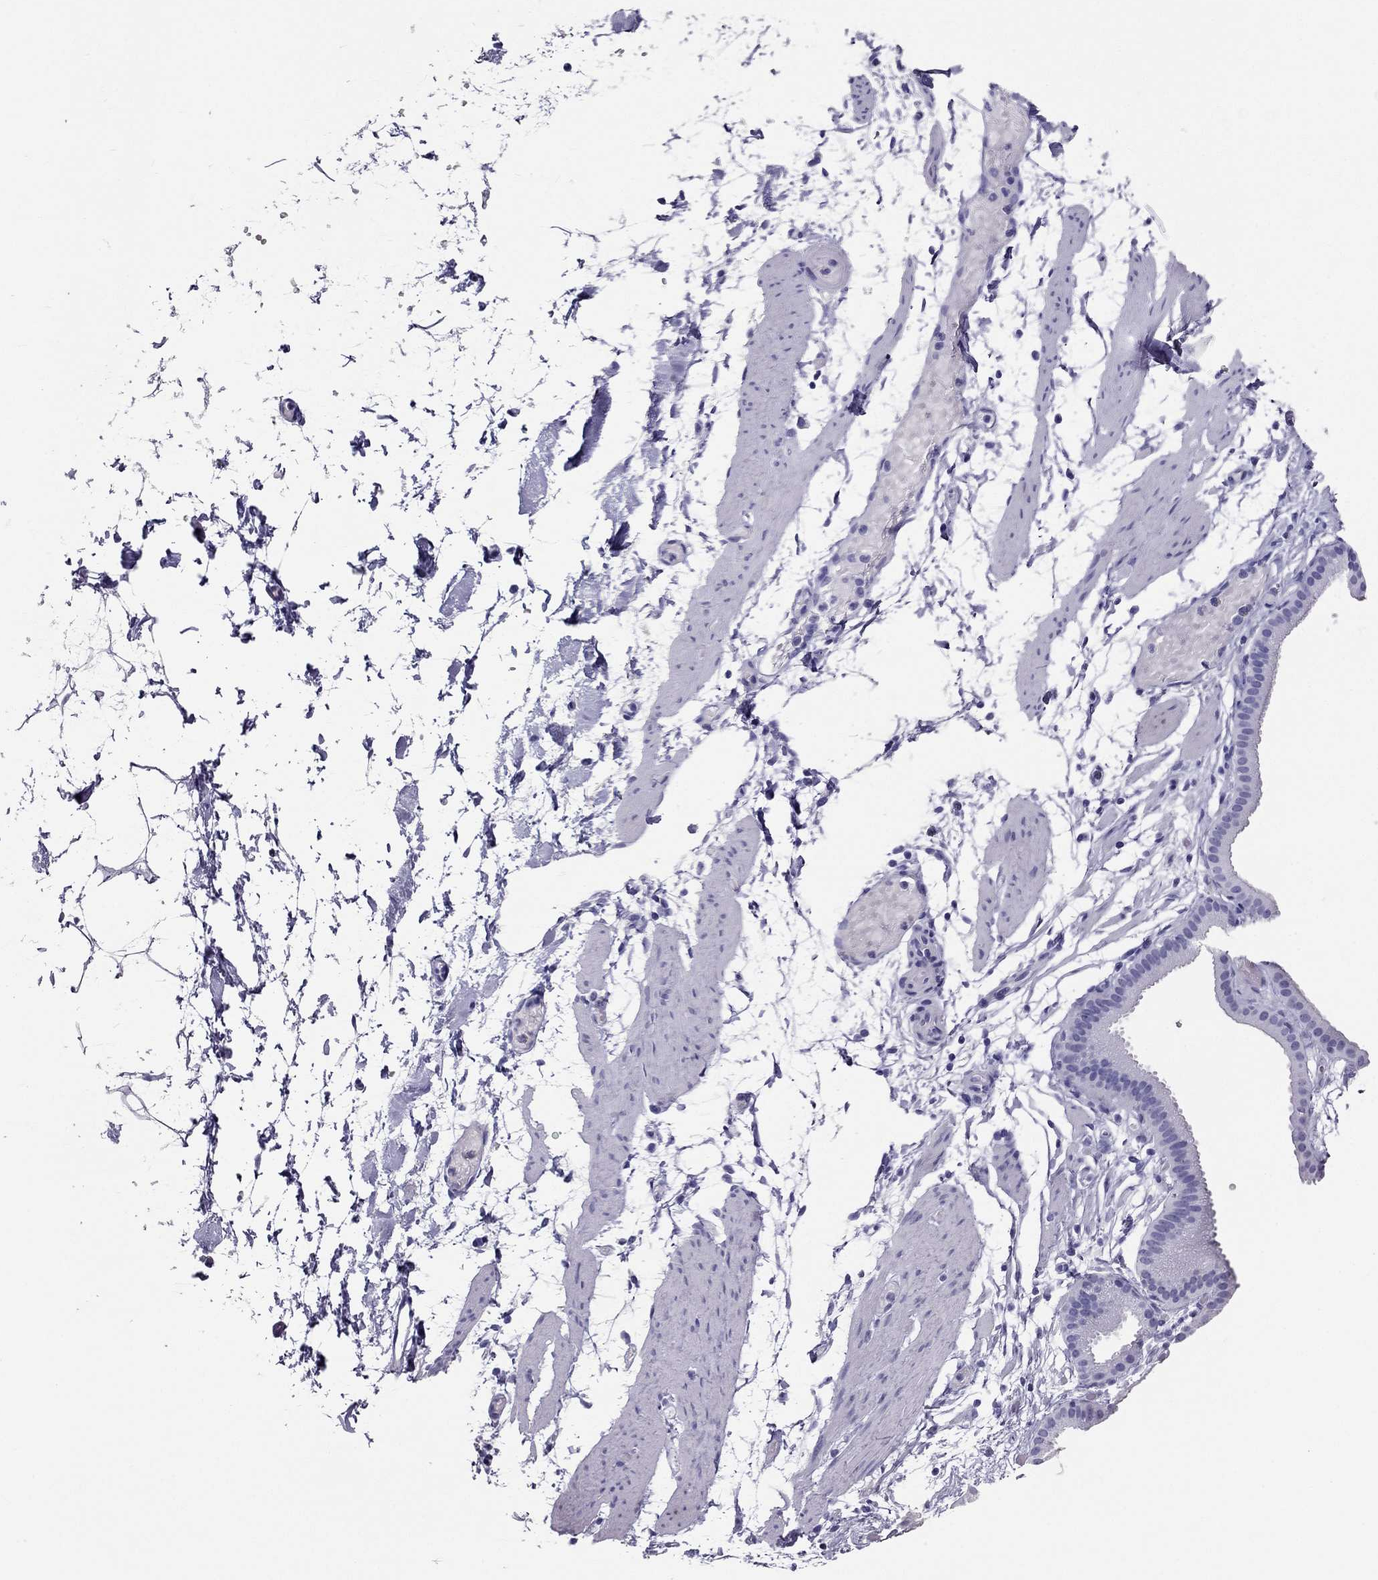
{"staining": {"intensity": "negative", "quantity": "none", "location": "none"}, "tissue": "adipose tissue", "cell_type": "Adipocytes", "image_type": "normal", "snomed": [{"axis": "morphology", "description": "Normal tissue, NOS"}, {"axis": "topography", "description": "Gallbladder"}, {"axis": "topography", "description": "Peripheral nerve tissue"}], "caption": "Adipocytes show no significant protein positivity in normal adipose tissue.", "gene": "PDE6A", "patient": {"sex": "female", "age": 45}}